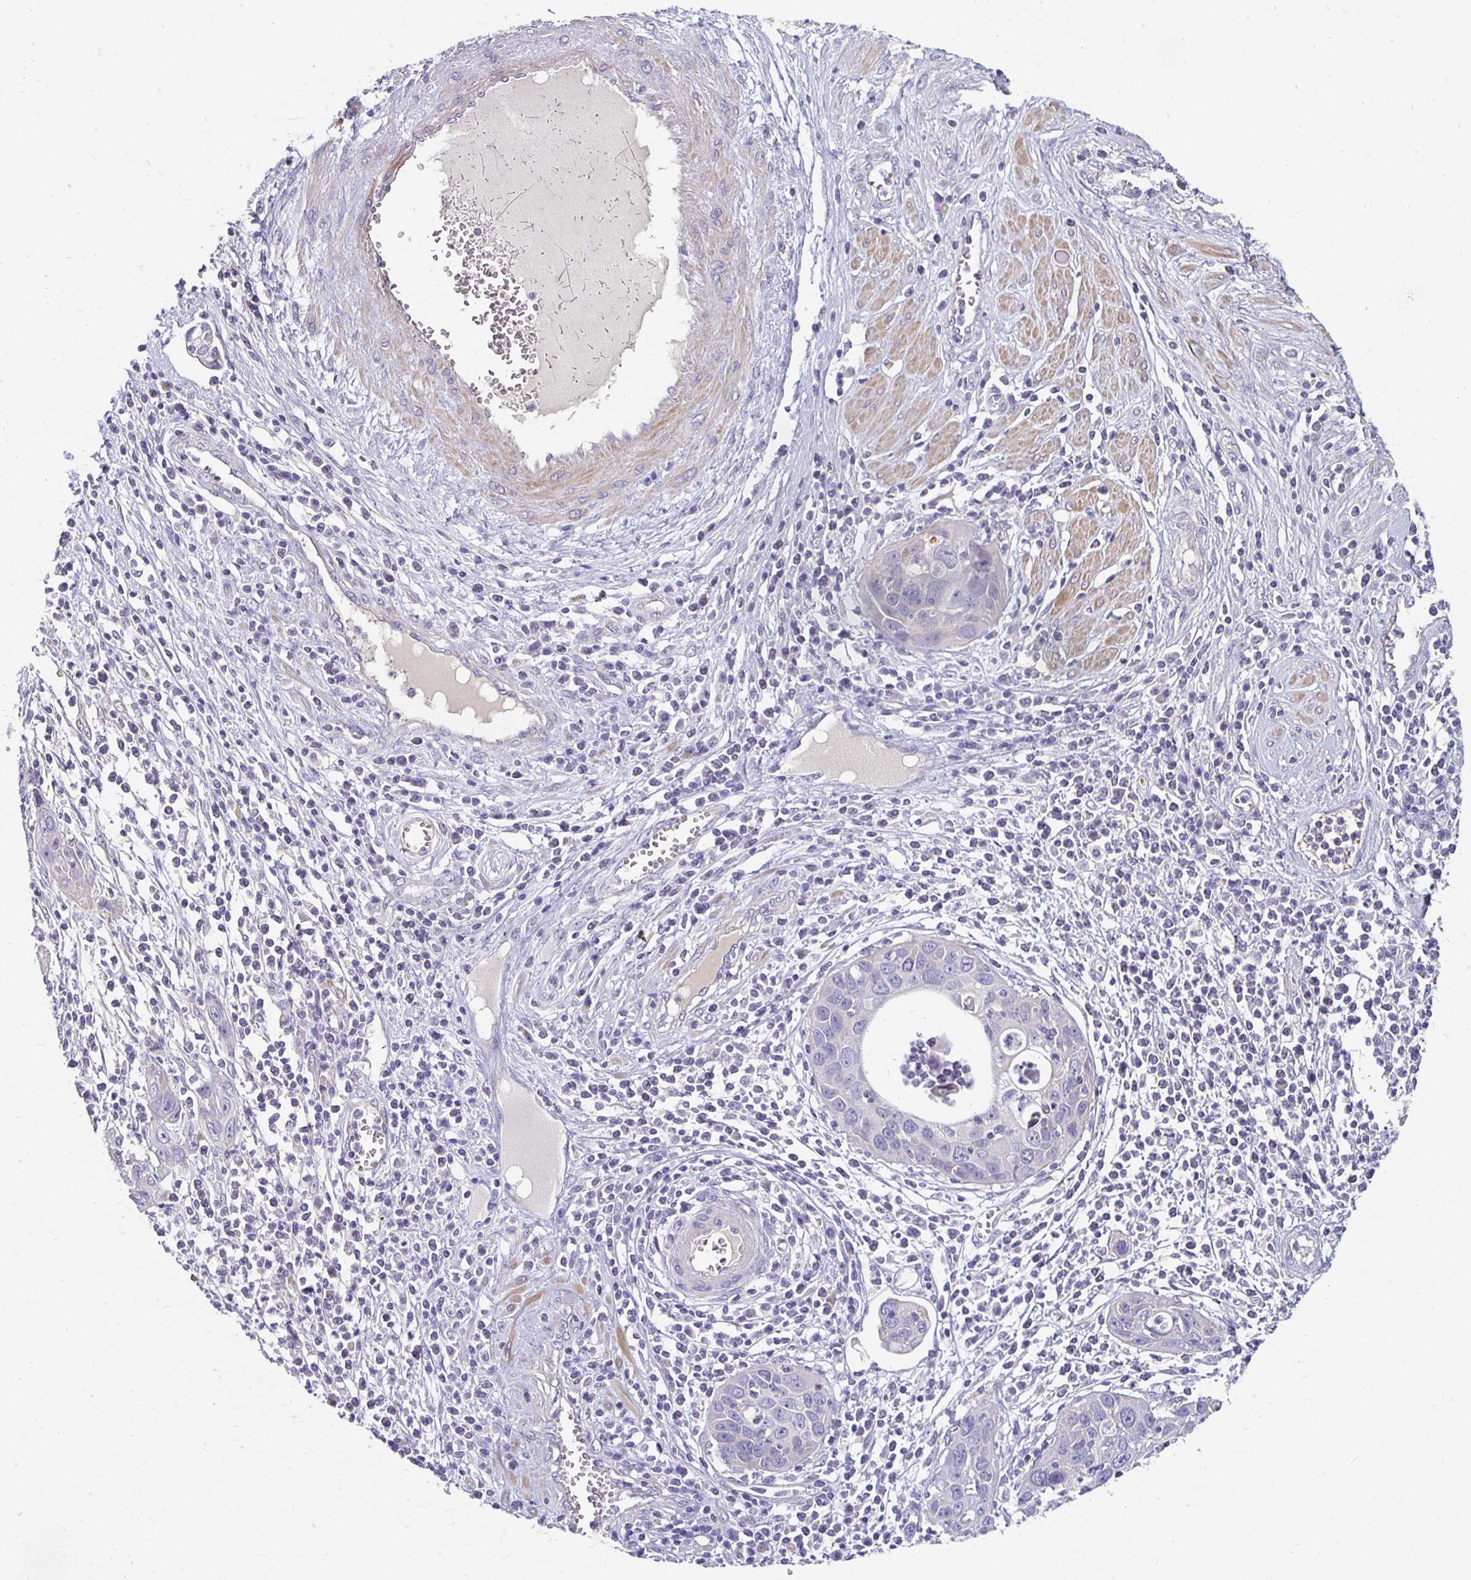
{"staining": {"intensity": "negative", "quantity": "none", "location": "none"}, "tissue": "cervical cancer", "cell_type": "Tumor cells", "image_type": "cancer", "snomed": [{"axis": "morphology", "description": "Squamous cell carcinoma, NOS"}, {"axis": "topography", "description": "Cervix"}], "caption": "There is no significant positivity in tumor cells of squamous cell carcinoma (cervical).", "gene": "AKAP6", "patient": {"sex": "female", "age": 36}}